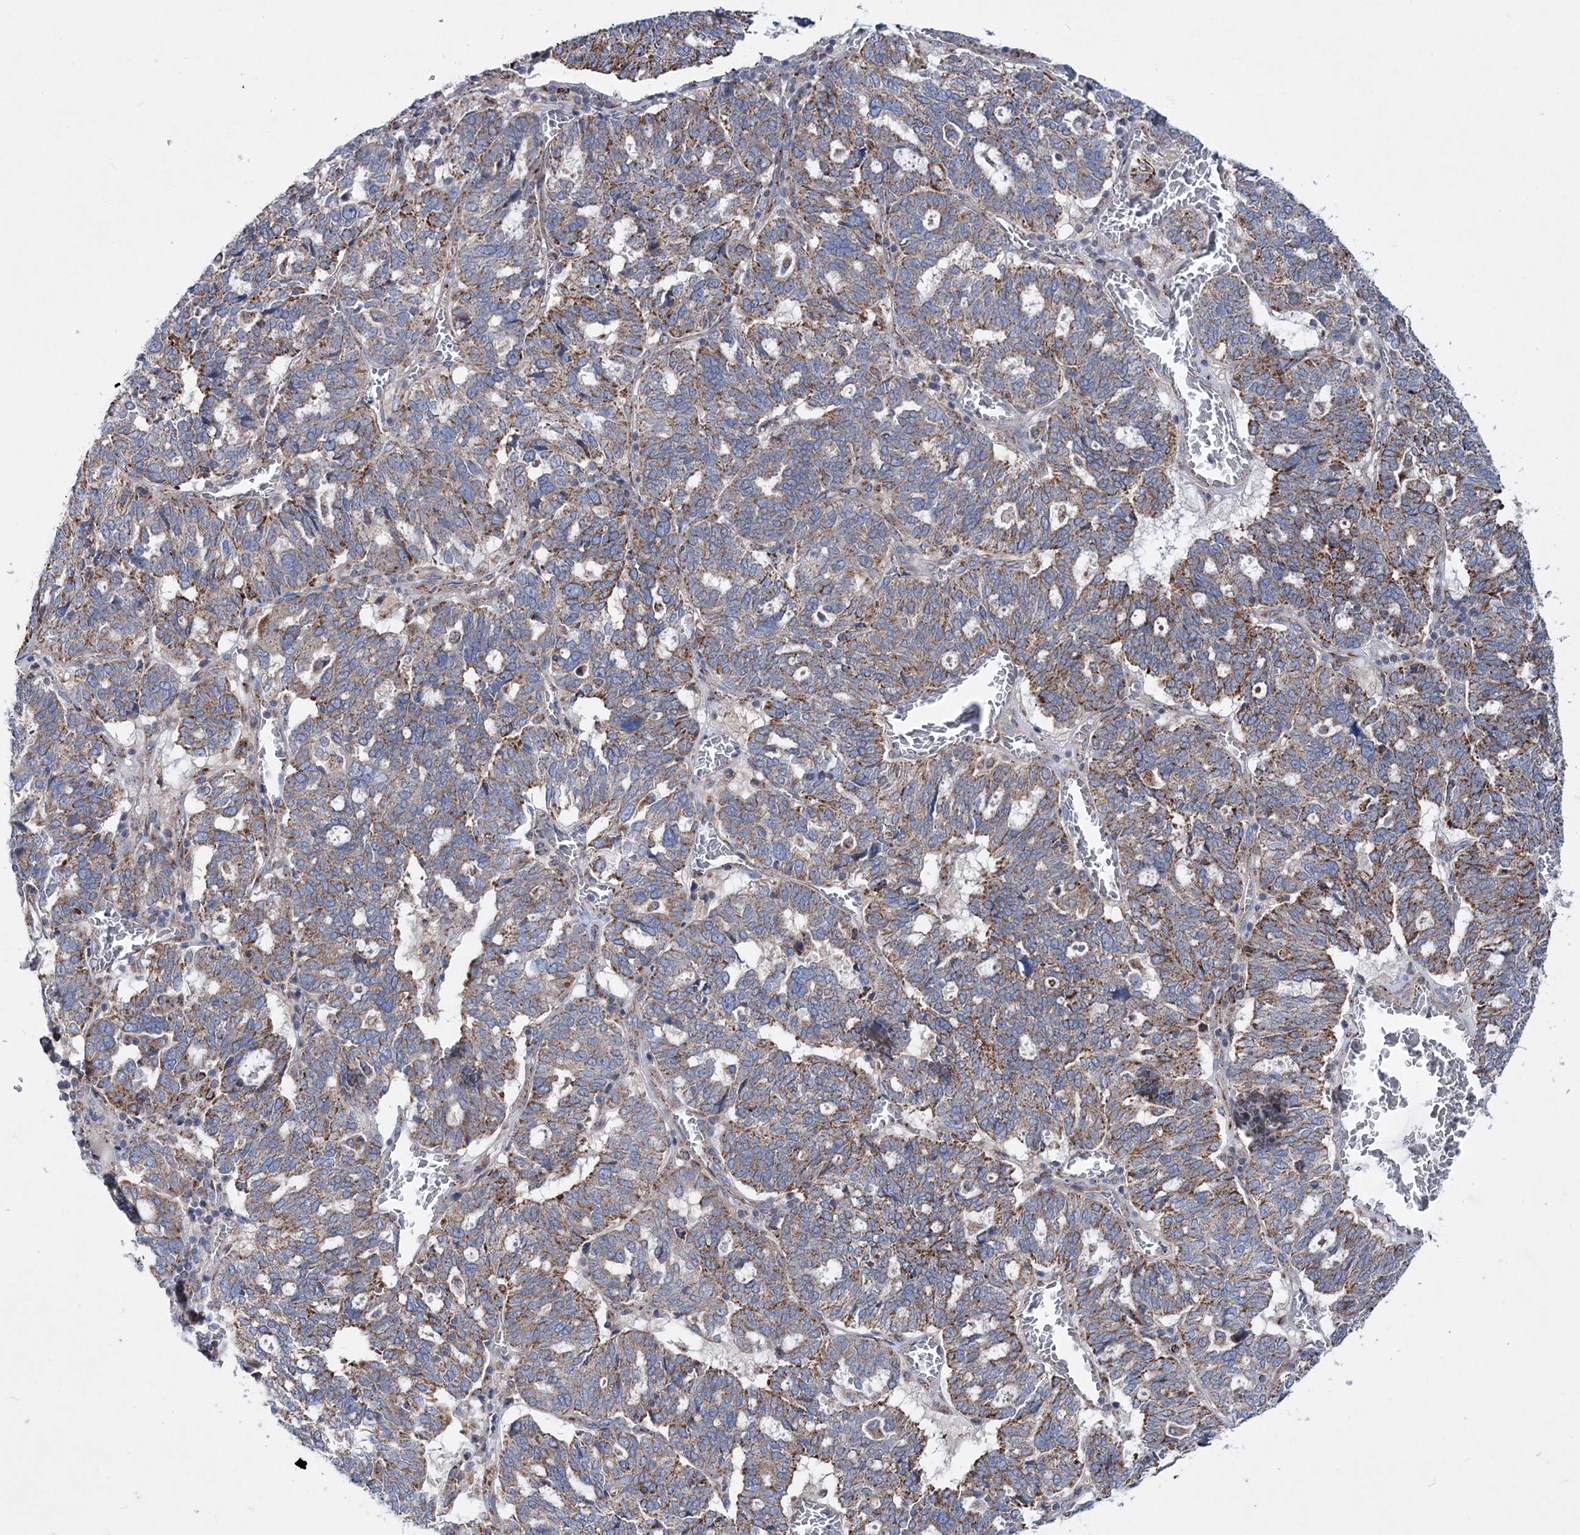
{"staining": {"intensity": "strong", "quantity": "25%-75%", "location": "cytoplasmic/membranous"}, "tissue": "ovarian cancer", "cell_type": "Tumor cells", "image_type": "cancer", "snomed": [{"axis": "morphology", "description": "Cystadenocarcinoma, serous, NOS"}, {"axis": "topography", "description": "Ovary"}], "caption": "A high amount of strong cytoplasmic/membranous staining is appreciated in approximately 25%-75% of tumor cells in ovarian cancer tissue.", "gene": "NGLY1", "patient": {"sex": "female", "age": 59}}